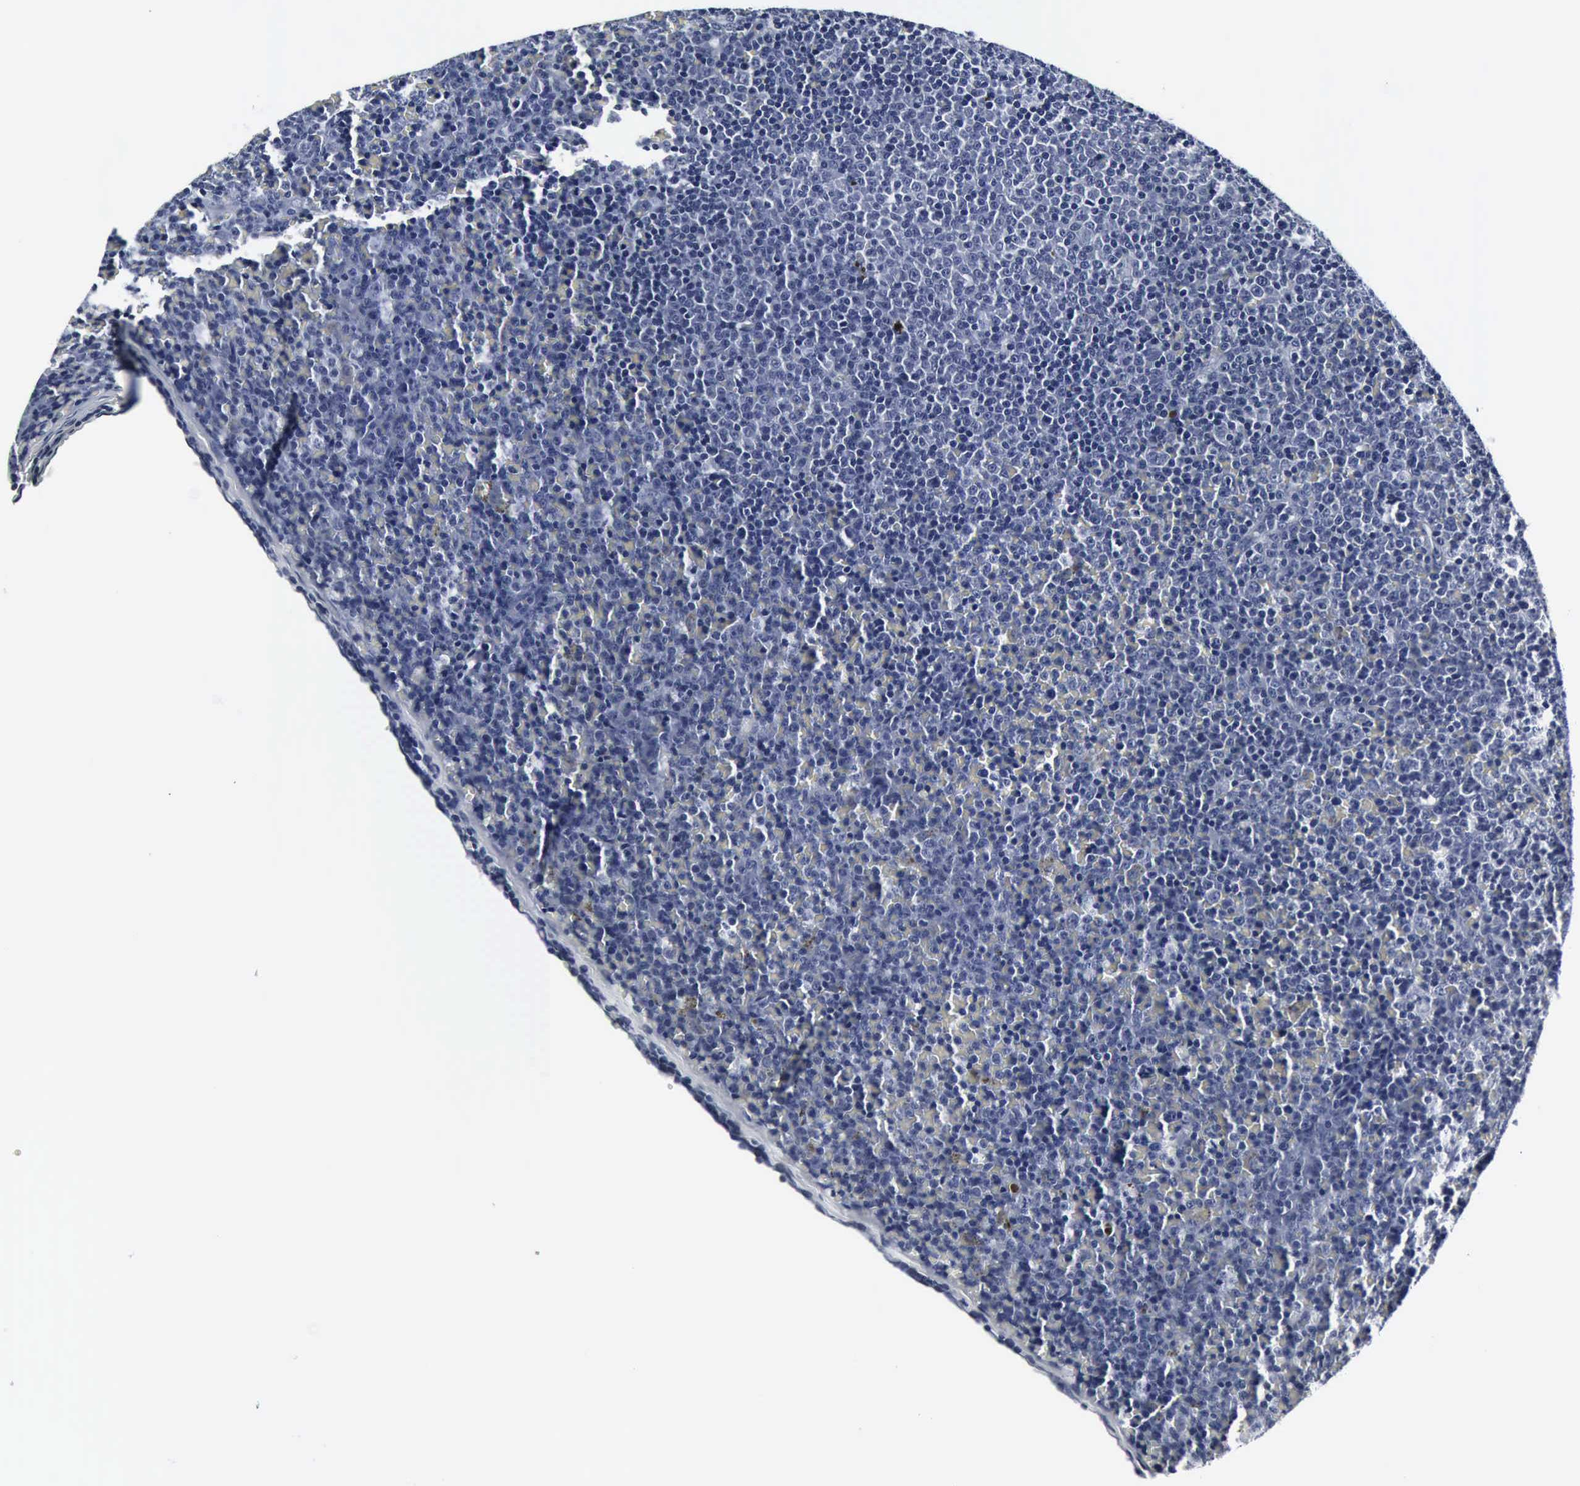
{"staining": {"intensity": "negative", "quantity": "none", "location": "none"}, "tissue": "lymphoma", "cell_type": "Tumor cells", "image_type": "cancer", "snomed": [{"axis": "morphology", "description": "Malignant lymphoma, non-Hodgkin's type, Low grade"}, {"axis": "topography", "description": "Lymph node"}], "caption": "Tumor cells show no significant staining in low-grade malignant lymphoma, non-Hodgkin's type.", "gene": "SNAP25", "patient": {"sex": "male", "age": 50}}